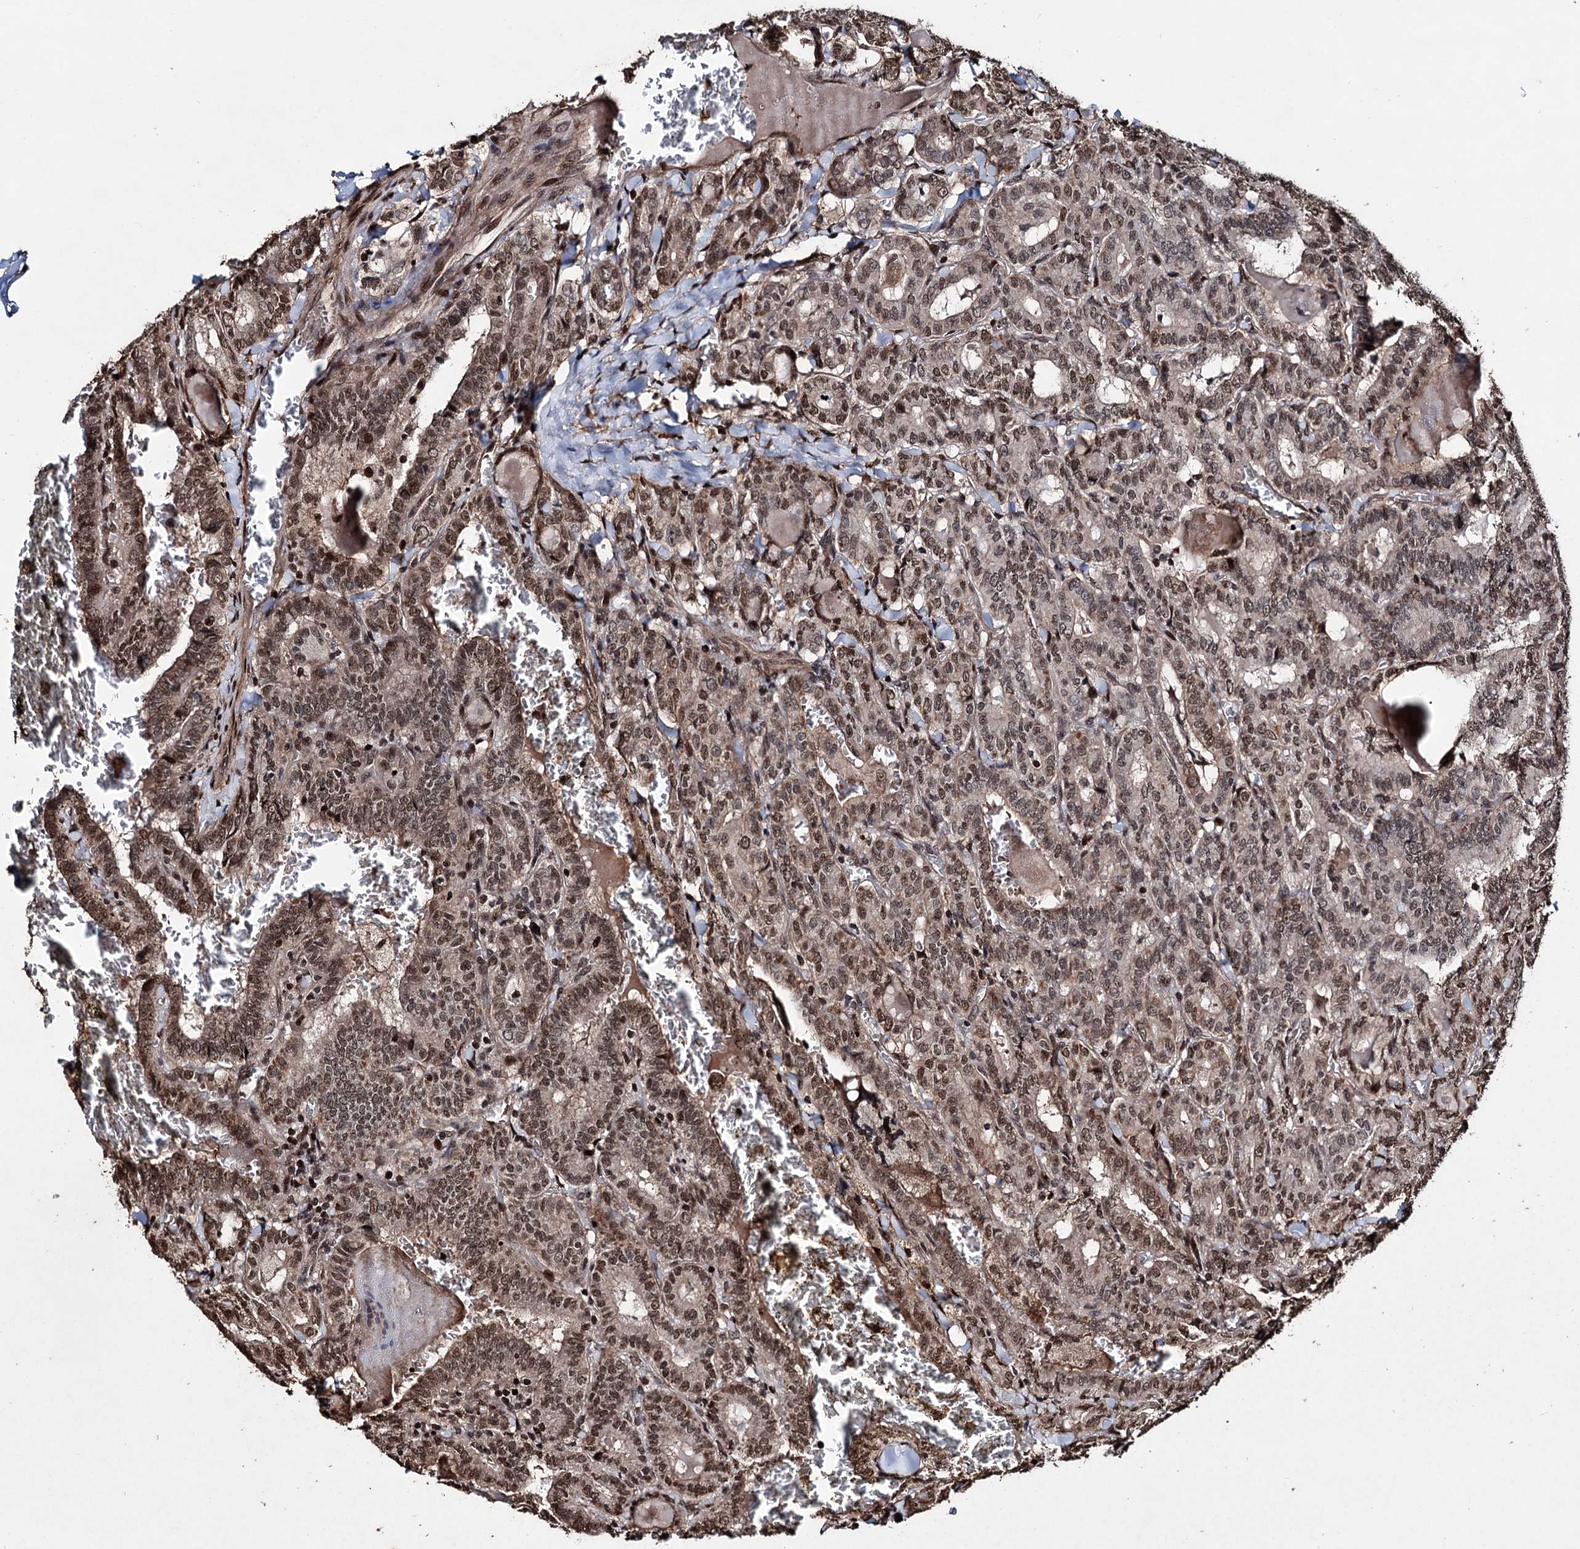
{"staining": {"intensity": "moderate", "quantity": ">75%", "location": "cytoplasmic/membranous,nuclear"}, "tissue": "thyroid cancer", "cell_type": "Tumor cells", "image_type": "cancer", "snomed": [{"axis": "morphology", "description": "Papillary adenocarcinoma, NOS"}, {"axis": "topography", "description": "Thyroid gland"}], "caption": "Tumor cells reveal medium levels of moderate cytoplasmic/membranous and nuclear positivity in approximately >75% of cells in thyroid papillary adenocarcinoma. The staining is performed using DAB brown chromogen to label protein expression. The nuclei are counter-stained blue using hematoxylin.", "gene": "EYA4", "patient": {"sex": "female", "age": 72}}